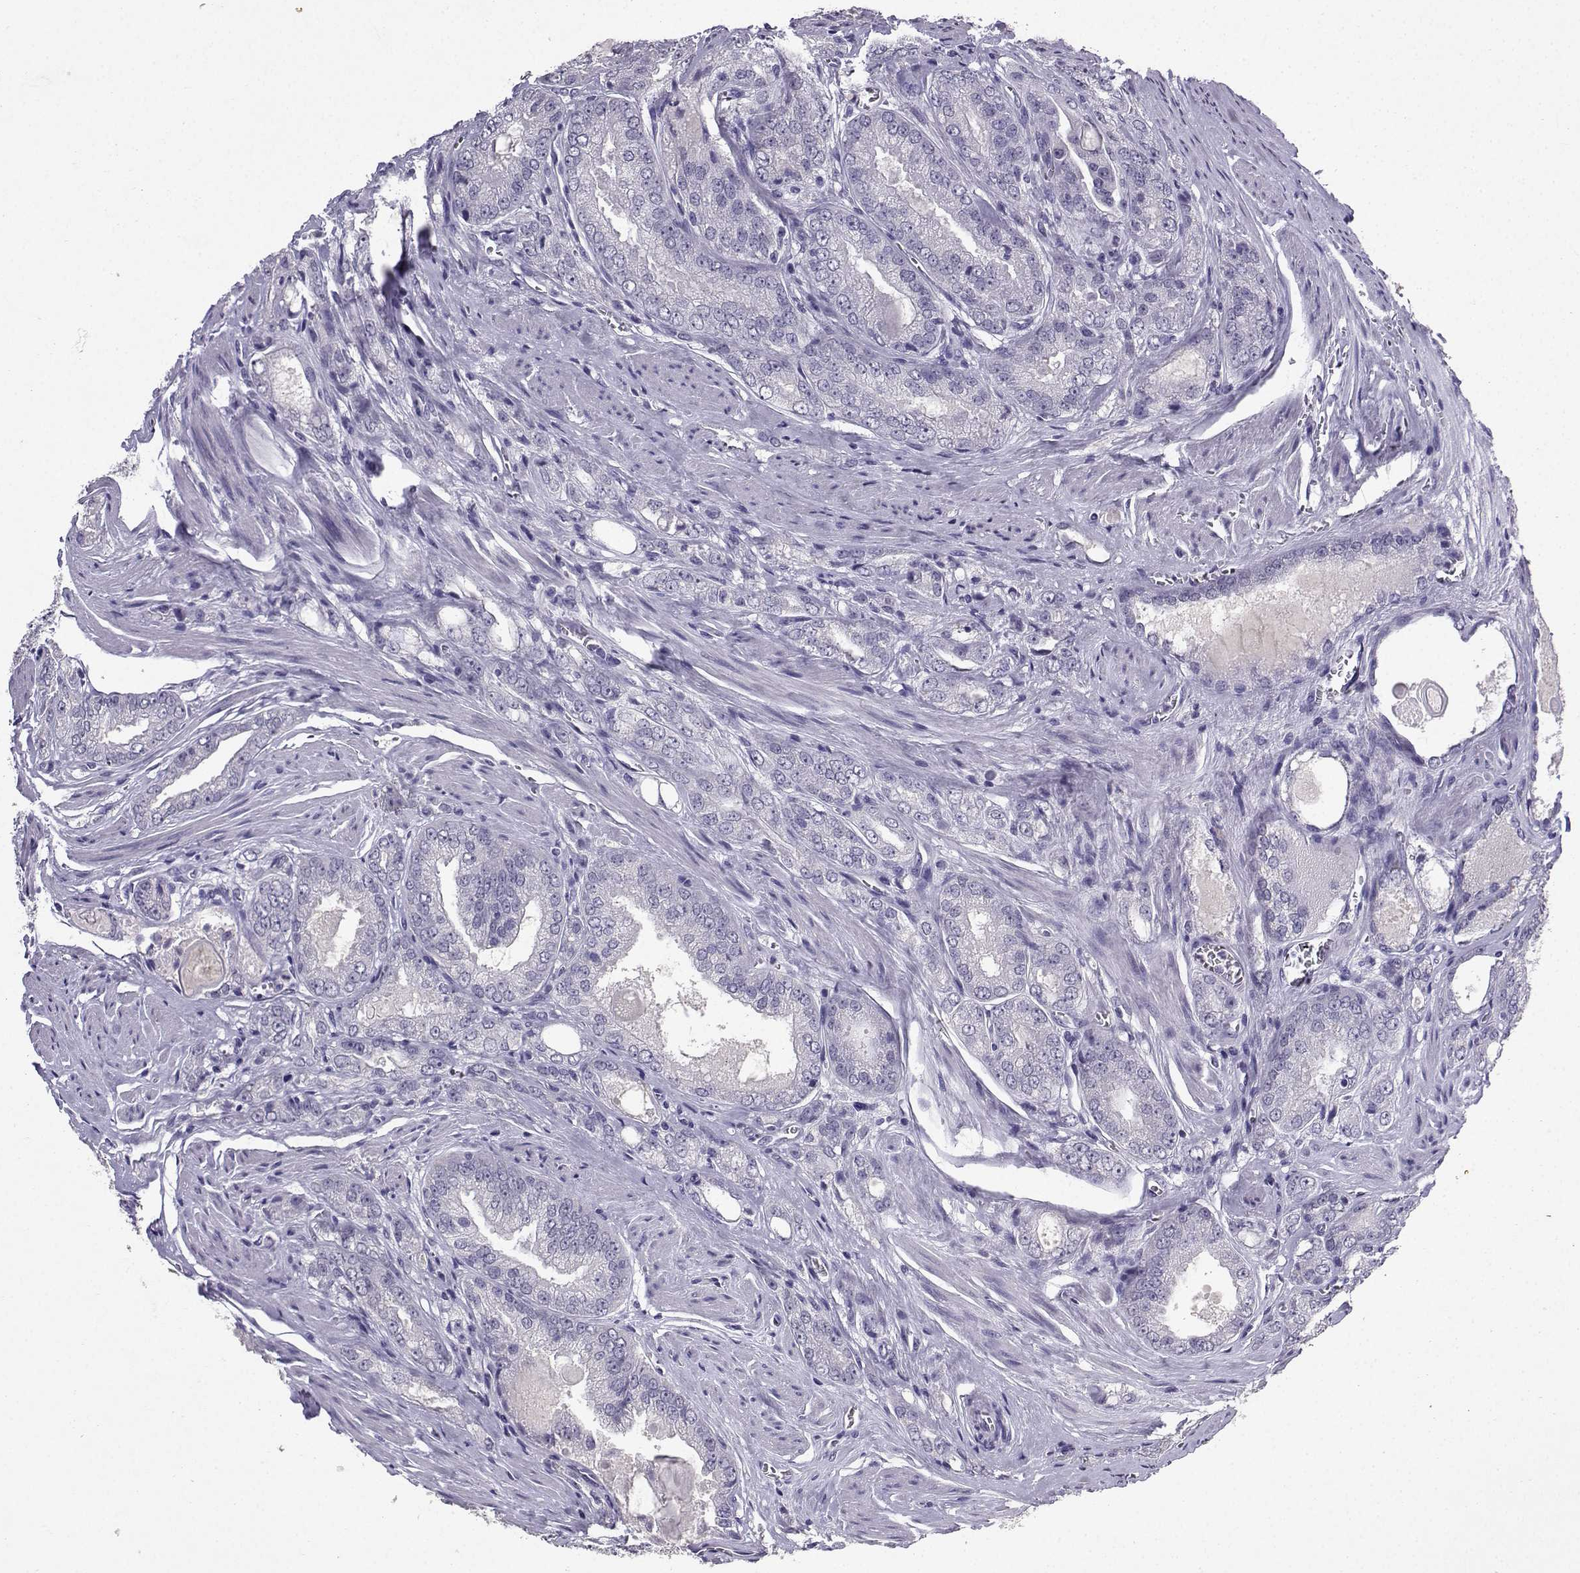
{"staining": {"intensity": "negative", "quantity": "none", "location": "none"}, "tissue": "prostate cancer", "cell_type": "Tumor cells", "image_type": "cancer", "snomed": [{"axis": "morphology", "description": "Adenocarcinoma, NOS"}, {"axis": "morphology", "description": "Adenocarcinoma, High grade"}, {"axis": "topography", "description": "Prostate"}], "caption": "Protein analysis of prostate adenocarcinoma shows no significant positivity in tumor cells.", "gene": "SPAG11B", "patient": {"sex": "male", "age": 70}}